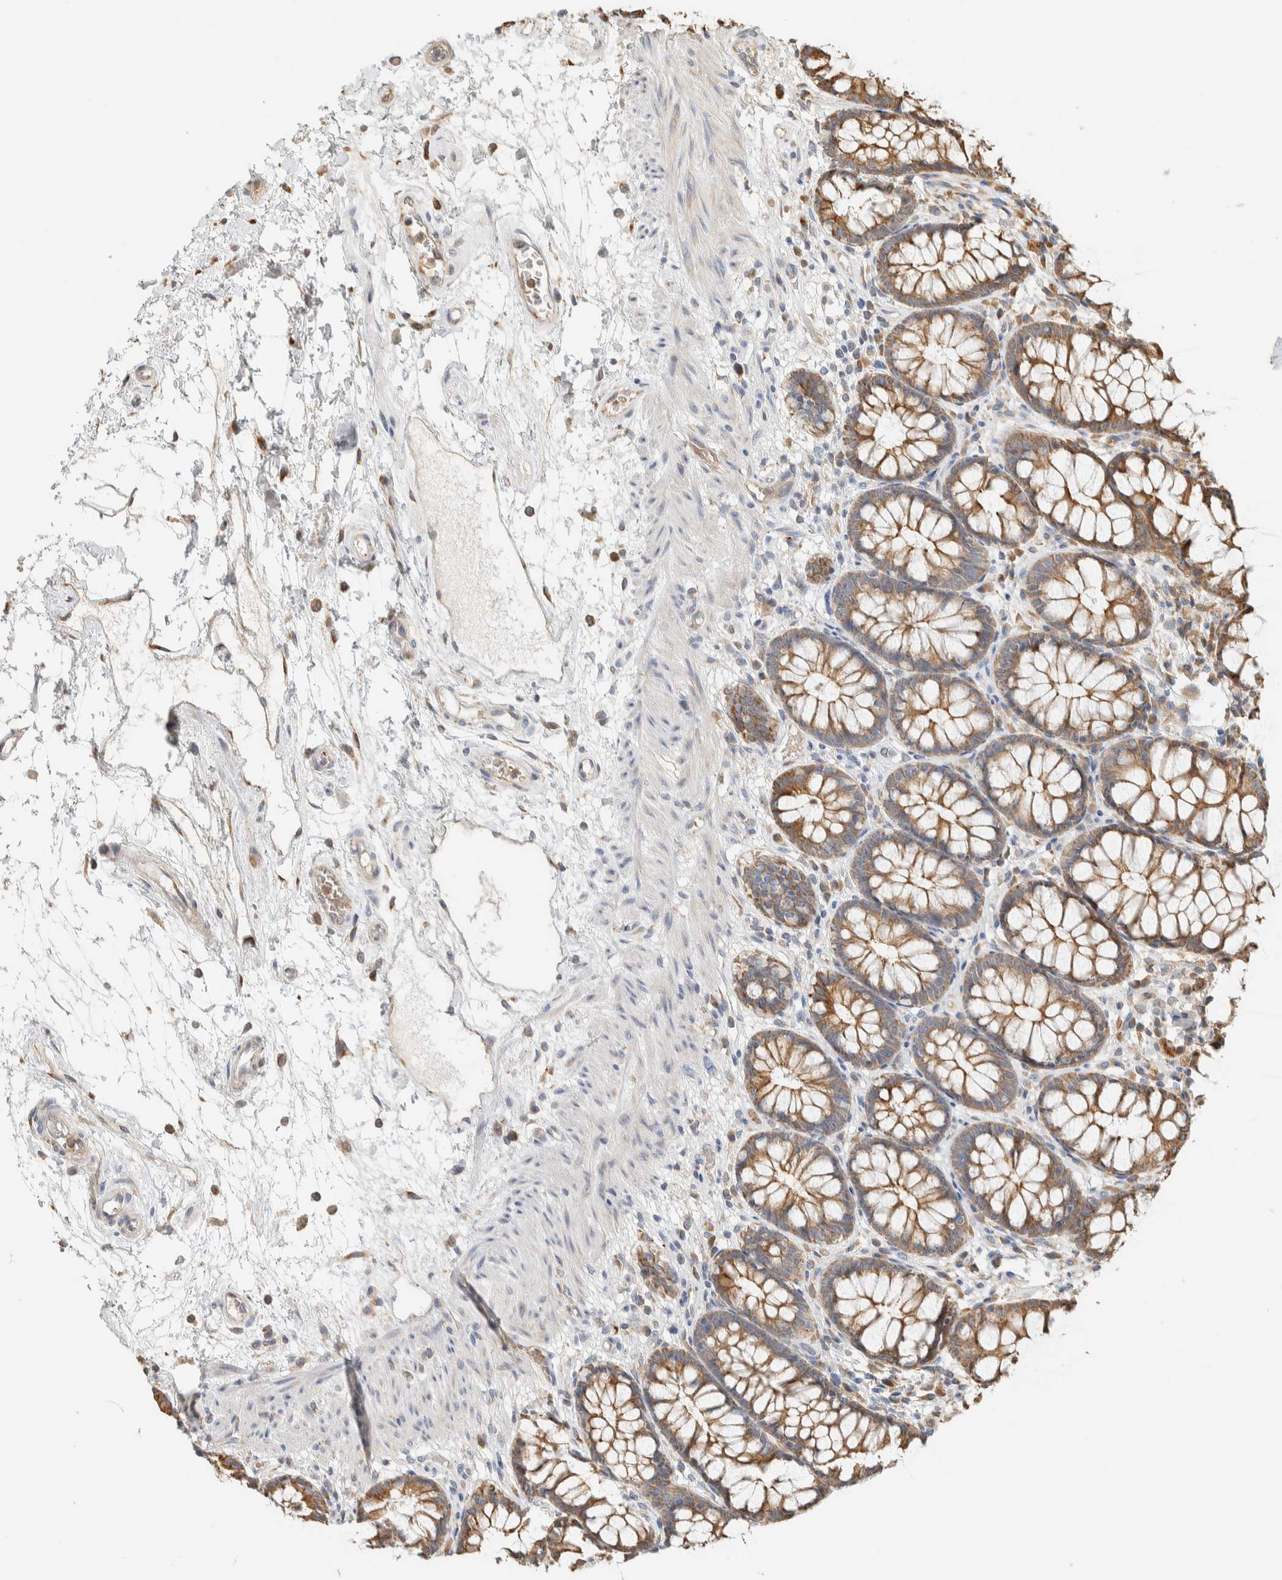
{"staining": {"intensity": "moderate", "quantity": ">75%", "location": "cytoplasmic/membranous"}, "tissue": "rectum", "cell_type": "Glandular cells", "image_type": "normal", "snomed": [{"axis": "morphology", "description": "Normal tissue, NOS"}, {"axis": "topography", "description": "Rectum"}], "caption": "The image demonstrates immunohistochemical staining of normal rectum. There is moderate cytoplasmic/membranous staining is appreciated in about >75% of glandular cells.", "gene": "RAB11FIP1", "patient": {"sex": "male", "age": 64}}